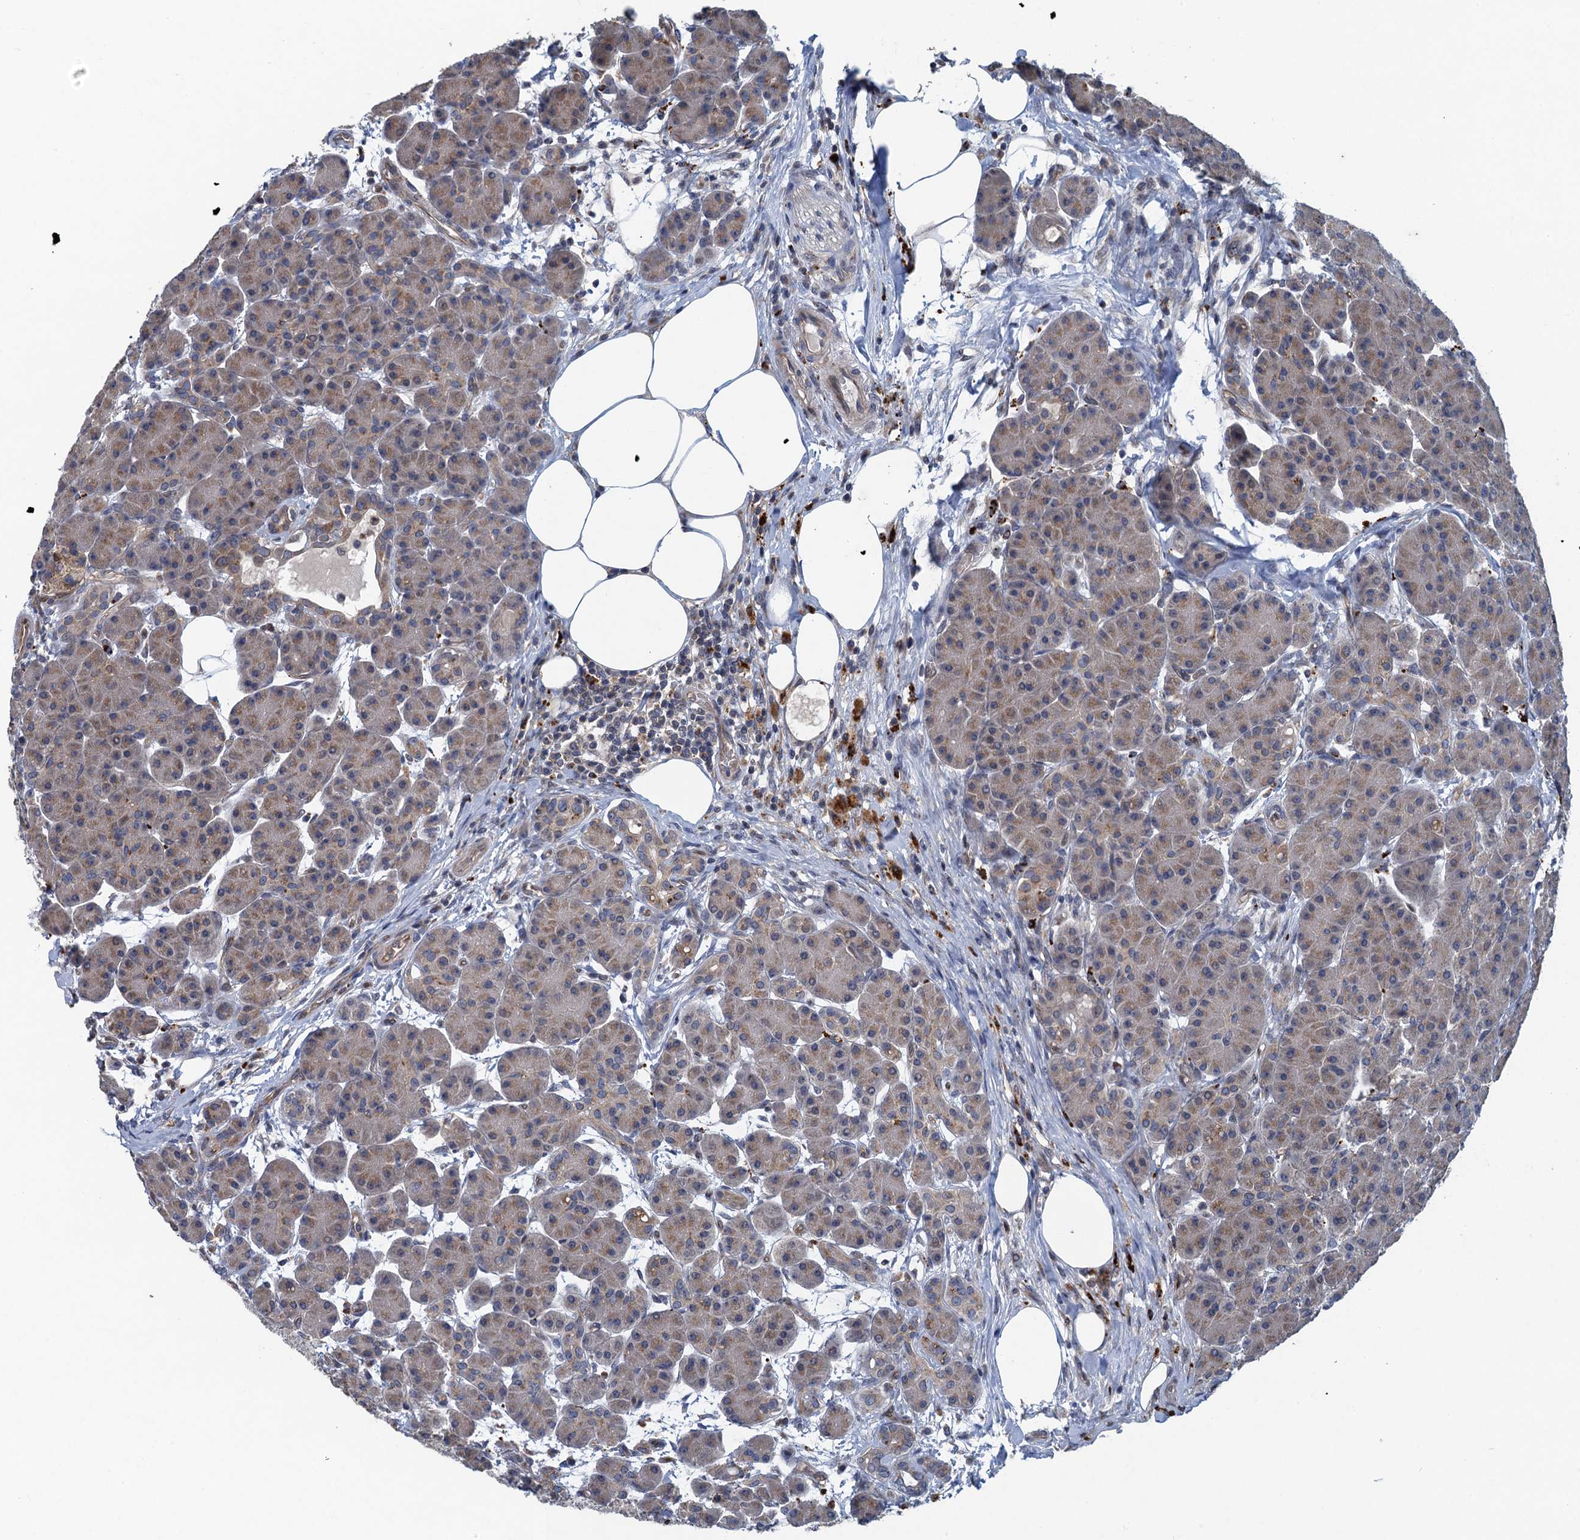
{"staining": {"intensity": "weak", "quantity": ">75%", "location": "cytoplasmic/membranous"}, "tissue": "pancreas", "cell_type": "Exocrine glandular cells", "image_type": "normal", "snomed": [{"axis": "morphology", "description": "Normal tissue, NOS"}, {"axis": "topography", "description": "Pancreas"}], "caption": "Pancreas was stained to show a protein in brown. There is low levels of weak cytoplasmic/membranous expression in about >75% of exocrine glandular cells.", "gene": "KBTBD8", "patient": {"sex": "male", "age": 63}}